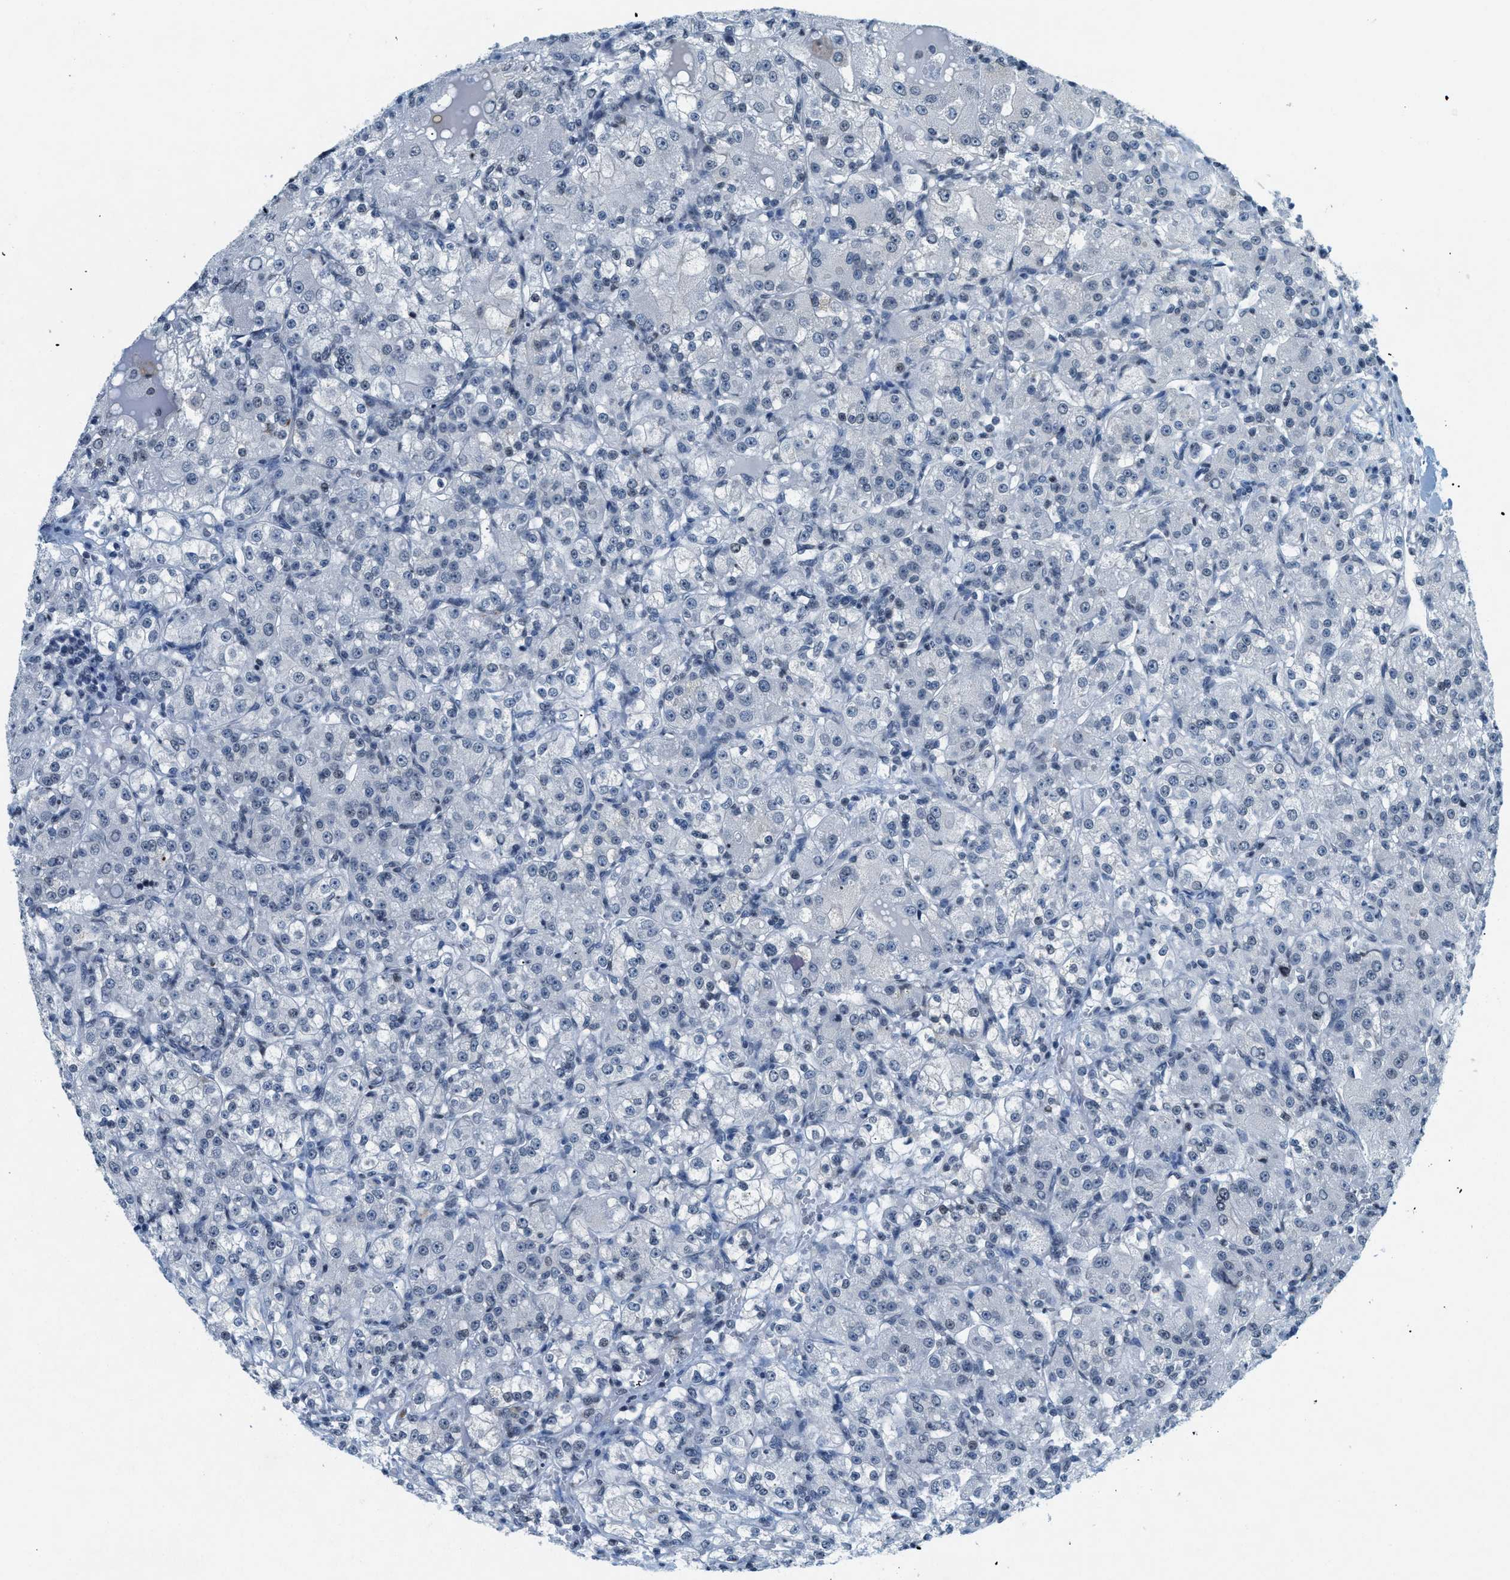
{"staining": {"intensity": "negative", "quantity": "none", "location": "none"}, "tissue": "renal cancer", "cell_type": "Tumor cells", "image_type": "cancer", "snomed": [{"axis": "morphology", "description": "Normal tissue, NOS"}, {"axis": "morphology", "description": "Adenocarcinoma, NOS"}, {"axis": "topography", "description": "Kidney"}], "caption": "A micrograph of human adenocarcinoma (renal) is negative for staining in tumor cells.", "gene": "UVRAG", "patient": {"sex": "male", "age": 61}}